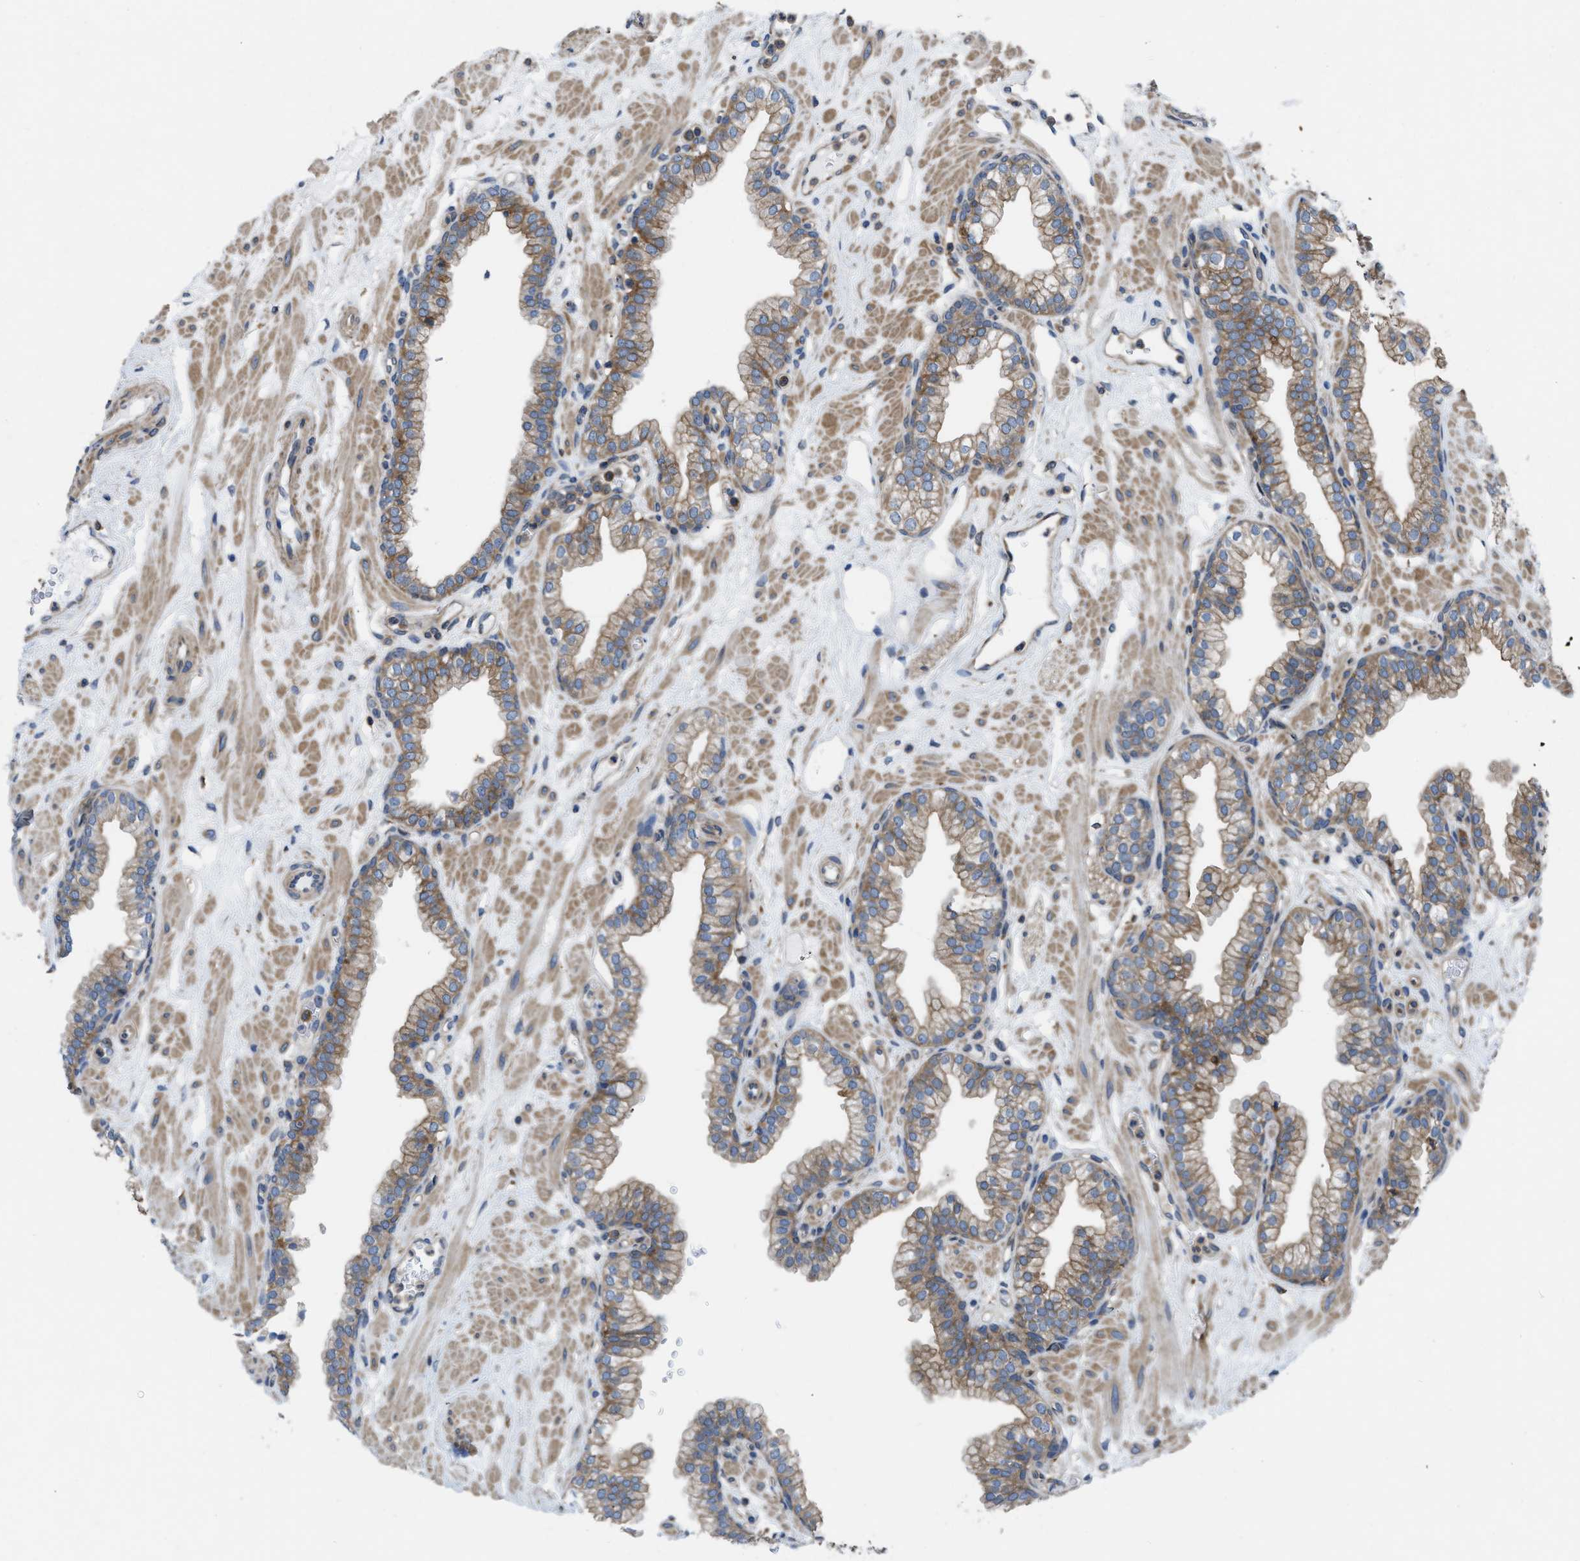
{"staining": {"intensity": "moderate", "quantity": "25%-75%", "location": "cytoplasmic/membranous"}, "tissue": "prostate", "cell_type": "Glandular cells", "image_type": "normal", "snomed": [{"axis": "morphology", "description": "Normal tissue, NOS"}, {"axis": "morphology", "description": "Urothelial carcinoma, Low grade"}, {"axis": "topography", "description": "Urinary bladder"}, {"axis": "topography", "description": "Prostate"}], "caption": "IHC (DAB) staining of benign human prostate demonstrates moderate cytoplasmic/membranous protein expression in approximately 25%-75% of glandular cells. The protein is stained brown, and the nuclei are stained in blue (DAB (3,3'-diaminobenzidine) IHC with brightfield microscopy, high magnification).", "gene": "MYO18A", "patient": {"sex": "male", "age": 60}}